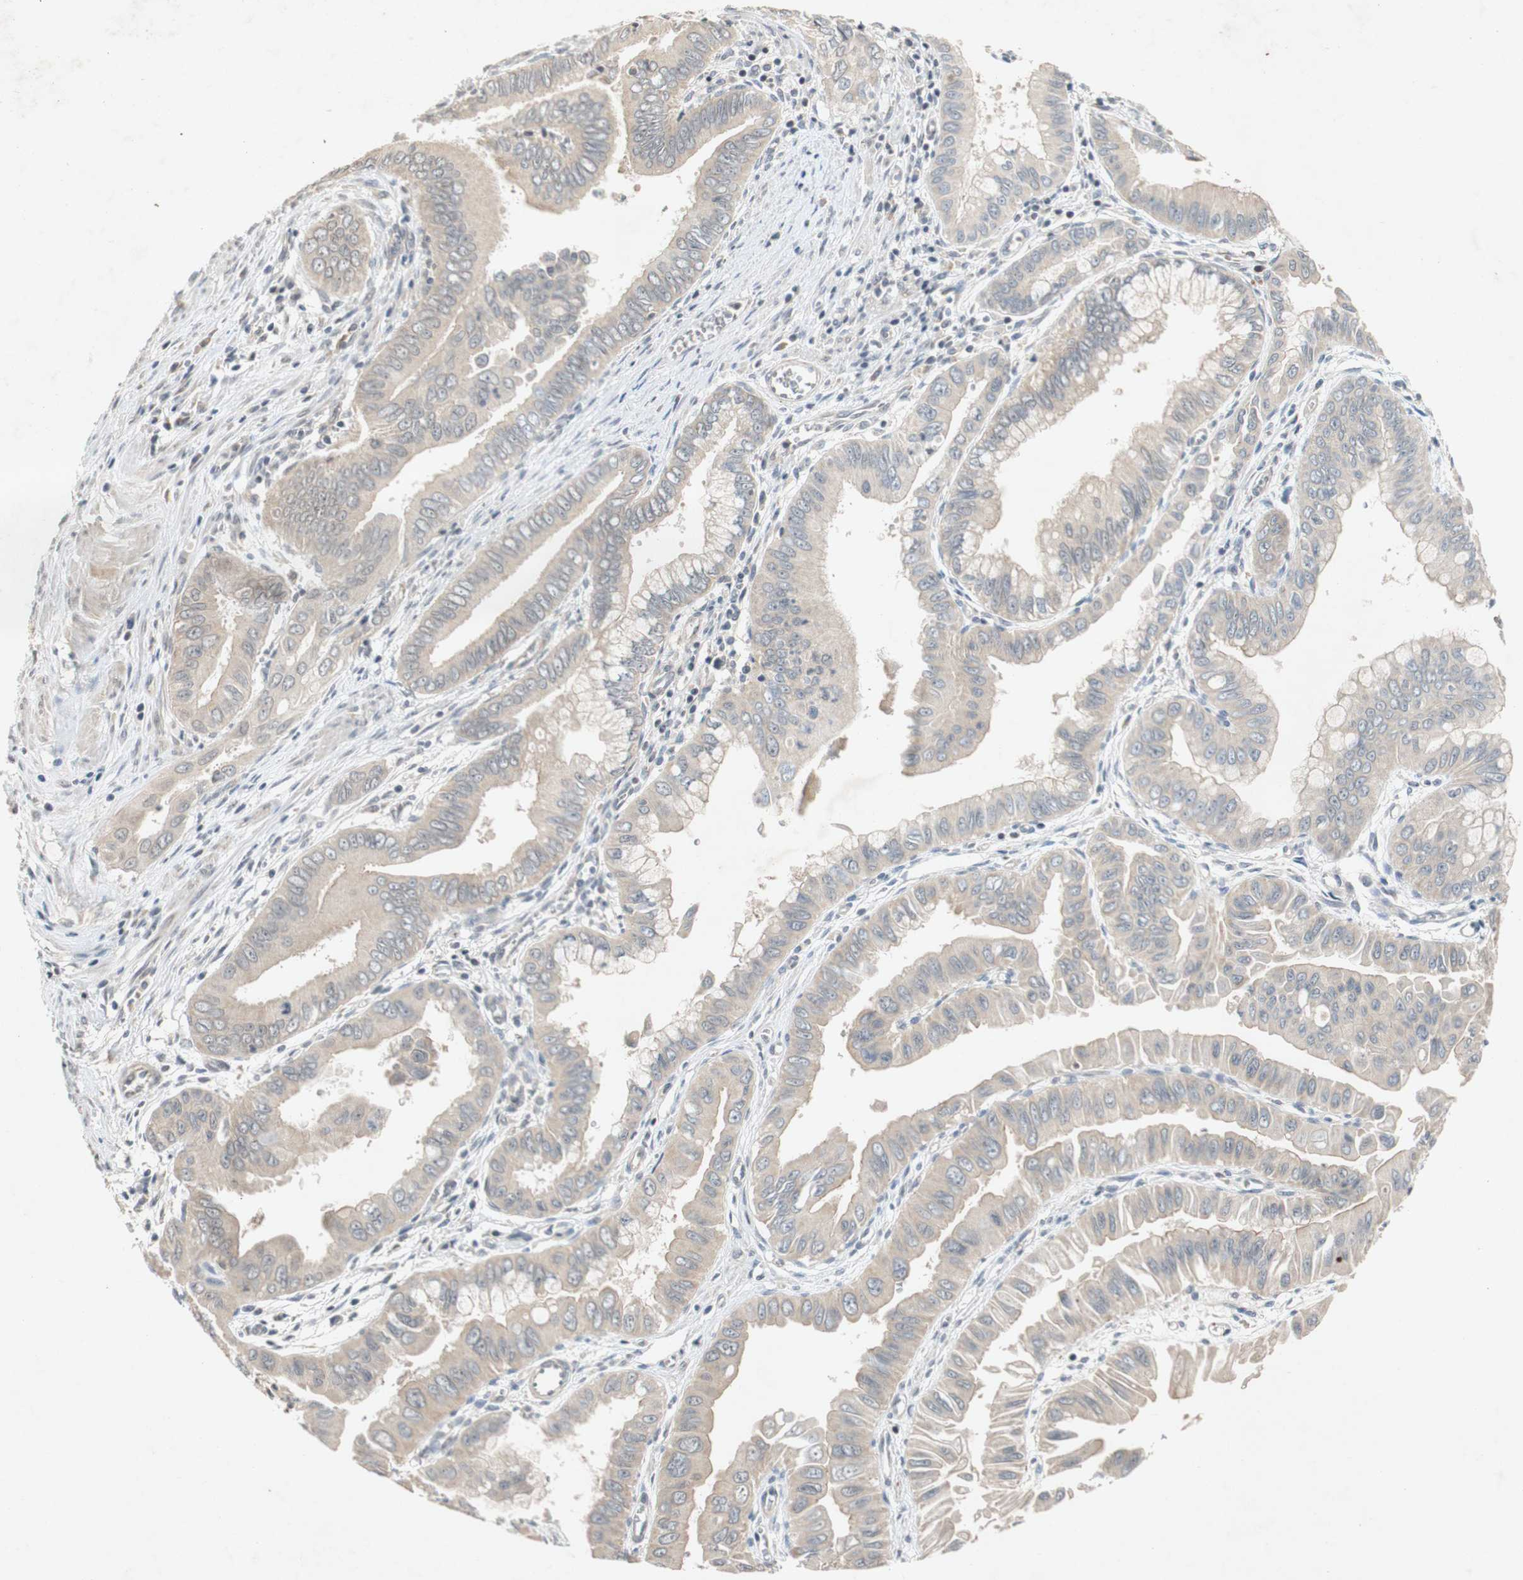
{"staining": {"intensity": "weak", "quantity": ">75%", "location": "cytoplasmic/membranous"}, "tissue": "pancreatic cancer", "cell_type": "Tumor cells", "image_type": "cancer", "snomed": [{"axis": "morphology", "description": "Normal tissue, NOS"}, {"axis": "topography", "description": "Lymph node"}], "caption": "Human pancreatic cancer stained for a protein (brown) demonstrates weak cytoplasmic/membranous positive positivity in approximately >75% of tumor cells.", "gene": "PIN1", "patient": {"sex": "male", "age": 50}}